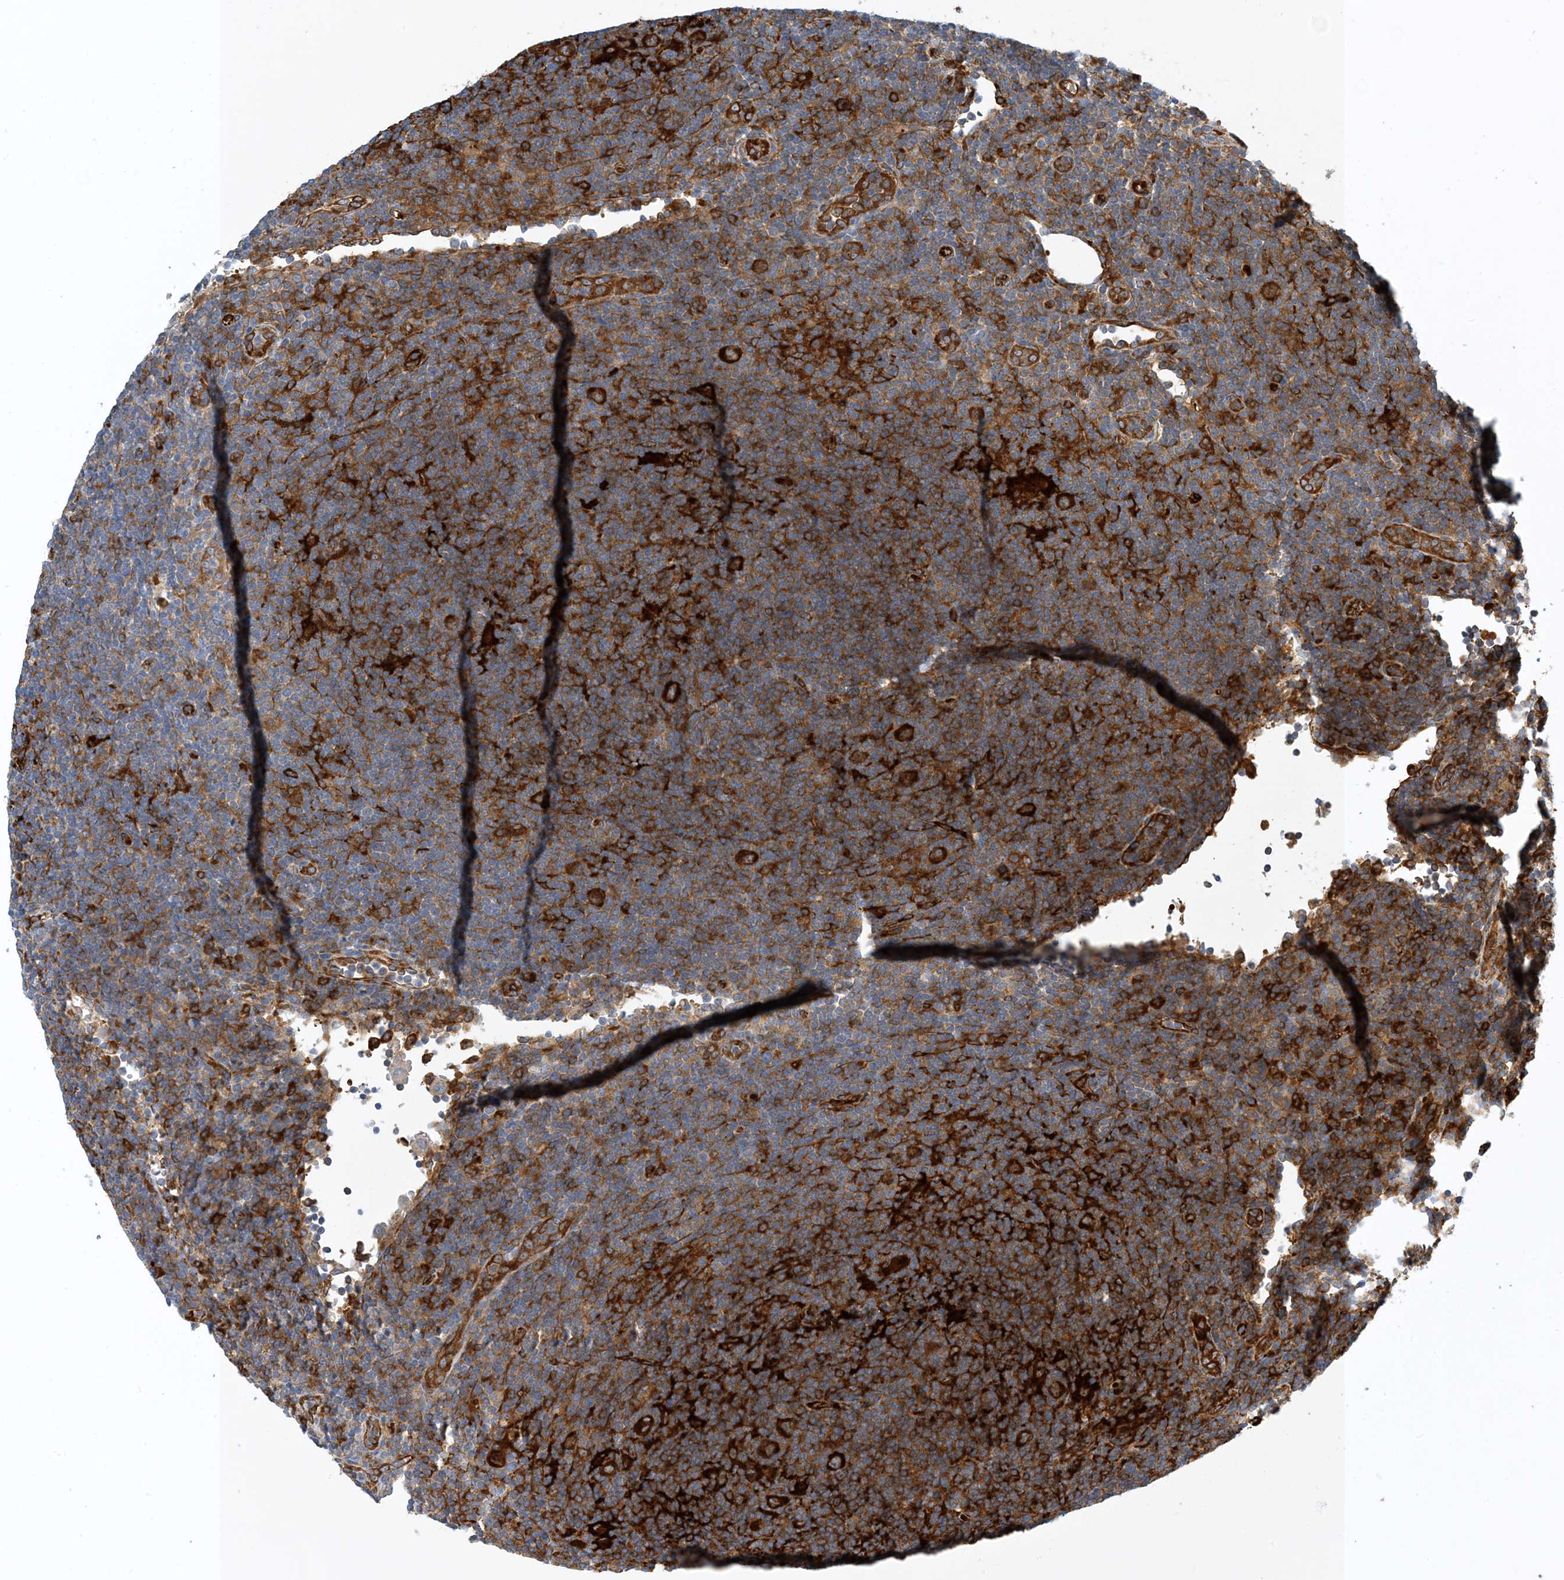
{"staining": {"intensity": "strong", "quantity": ">75%", "location": "cytoplasmic/membranous"}, "tissue": "lymphoma", "cell_type": "Tumor cells", "image_type": "cancer", "snomed": [{"axis": "morphology", "description": "Hodgkin's disease, NOS"}, {"axis": "topography", "description": "Lymph node"}], "caption": "Hodgkin's disease was stained to show a protein in brown. There is high levels of strong cytoplasmic/membranous staining in about >75% of tumor cells. Using DAB (3,3'-diaminobenzidine) (brown) and hematoxylin (blue) stains, captured at high magnification using brightfield microscopy.", "gene": "PCDHA2", "patient": {"sex": "female", "age": 57}}